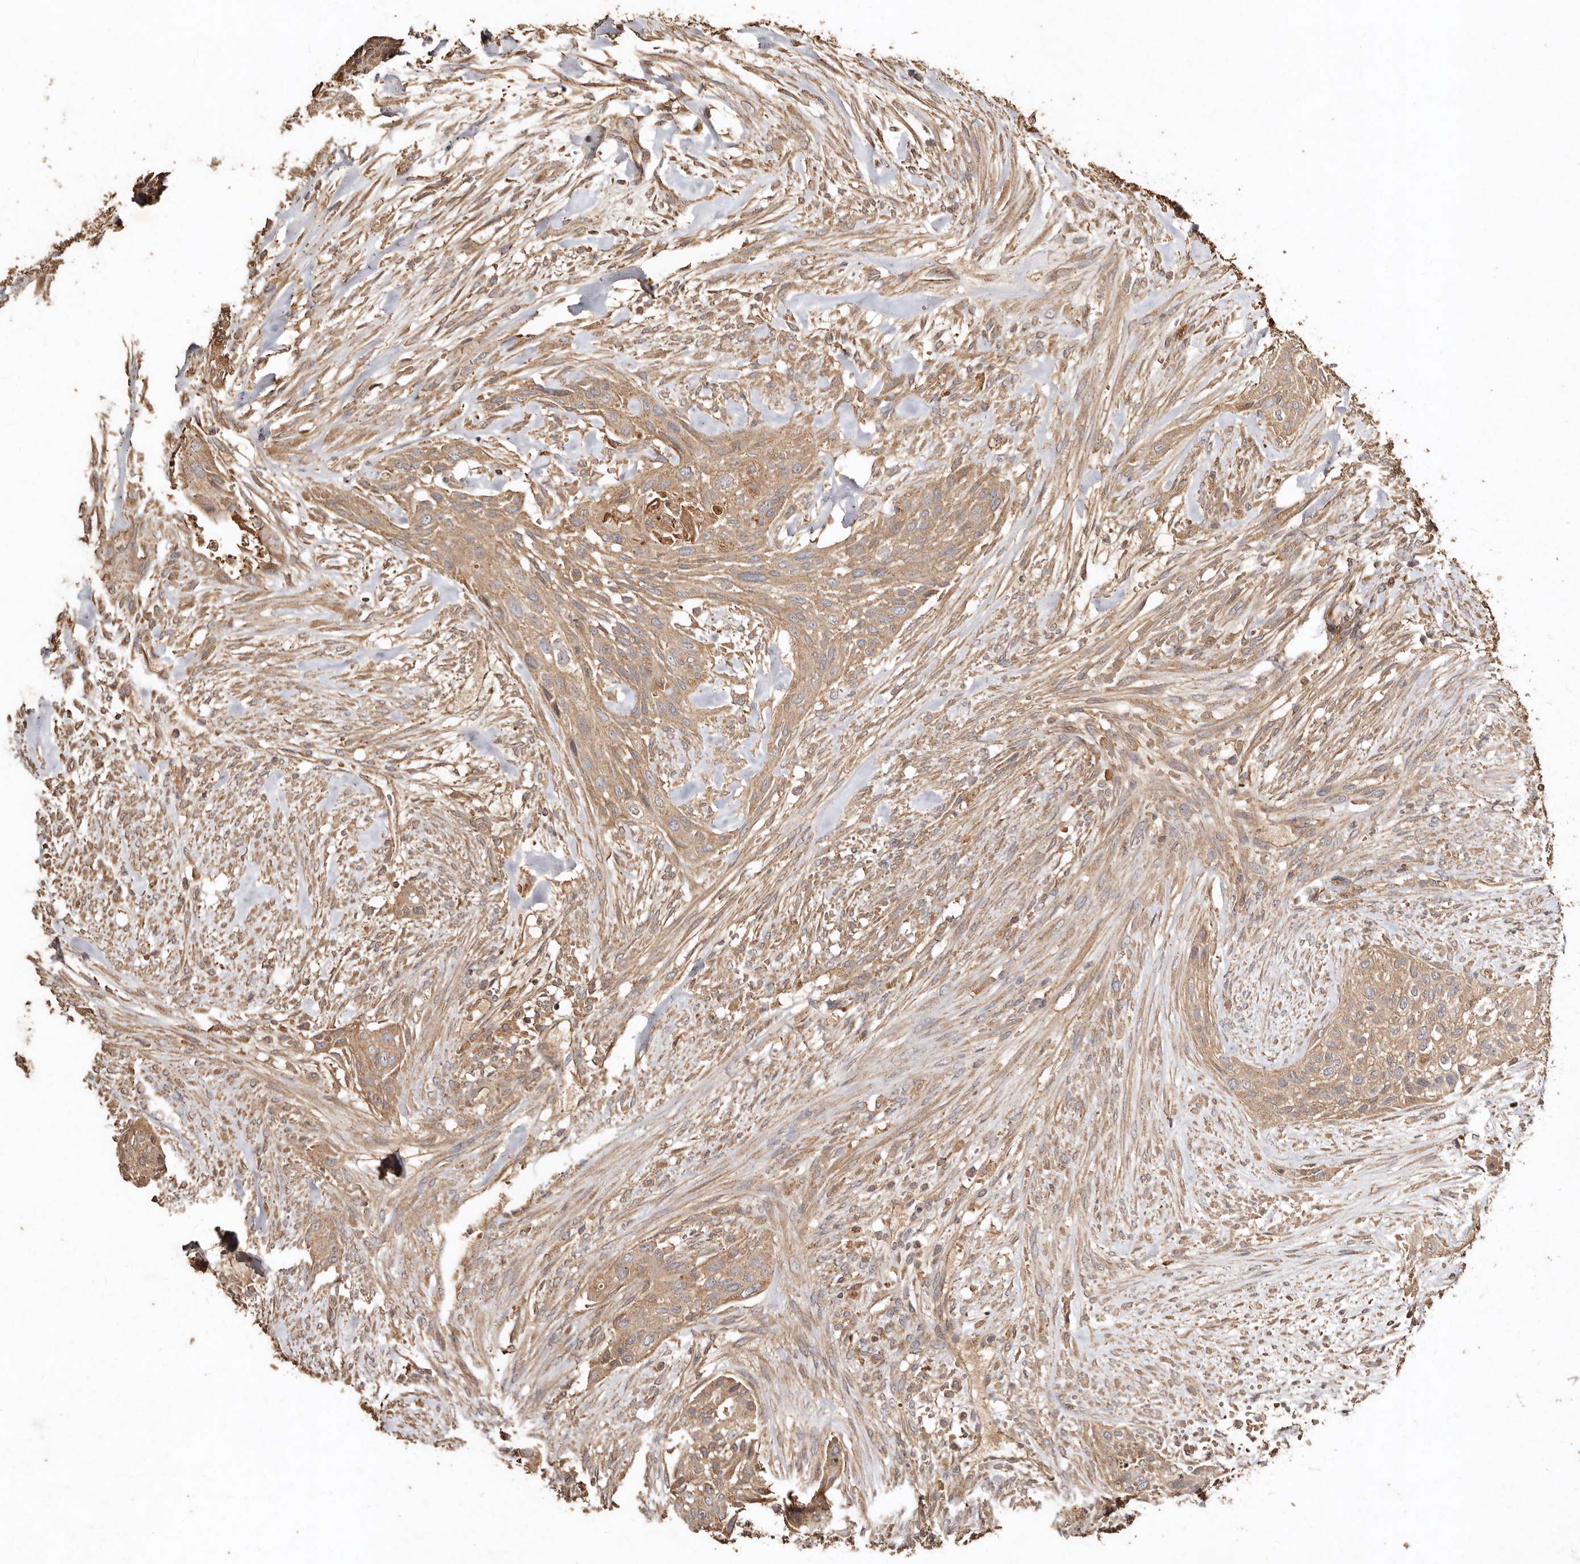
{"staining": {"intensity": "moderate", "quantity": ">75%", "location": "cytoplasmic/membranous"}, "tissue": "urothelial cancer", "cell_type": "Tumor cells", "image_type": "cancer", "snomed": [{"axis": "morphology", "description": "Urothelial carcinoma, High grade"}, {"axis": "topography", "description": "Urinary bladder"}], "caption": "Urothelial cancer stained for a protein demonstrates moderate cytoplasmic/membranous positivity in tumor cells.", "gene": "FARS2", "patient": {"sex": "male", "age": 35}}